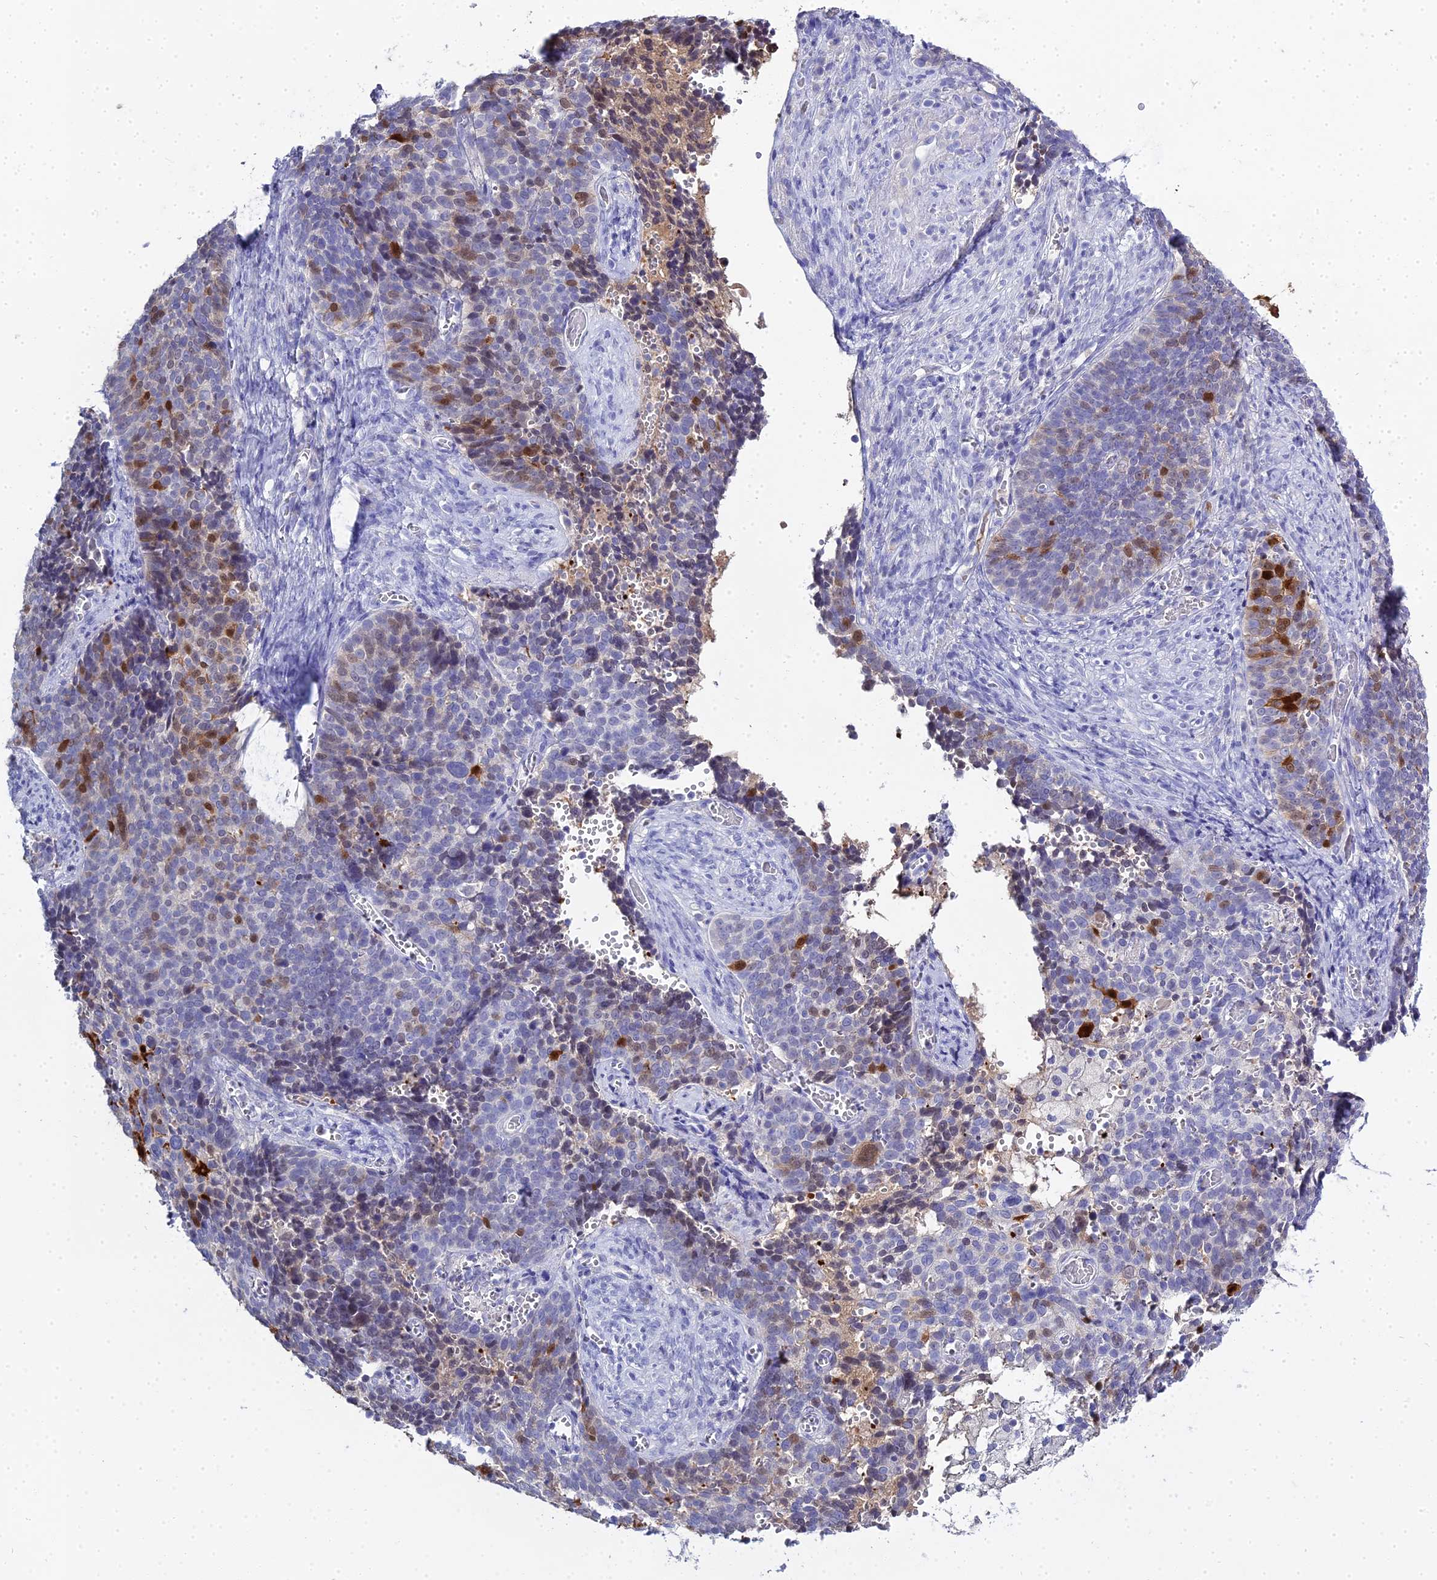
{"staining": {"intensity": "strong", "quantity": "<25%", "location": "cytoplasmic/membranous,nuclear"}, "tissue": "cervical cancer", "cell_type": "Tumor cells", "image_type": "cancer", "snomed": [{"axis": "morphology", "description": "Normal tissue, NOS"}, {"axis": "morphology", "description": "Squamous cell carcinoma, NOS"}, {"axis": "topography", "description": "Cervix"}], "caption": "Immunohistochemical staining of cervical cancer (squamous cell carcinoma) reveals strong cytoplasmic/membranous and nuclear protein positivity in about <25% of tumor cells.", "gene": "S100A7", "patient": {"sex": "female", "age": 39}}